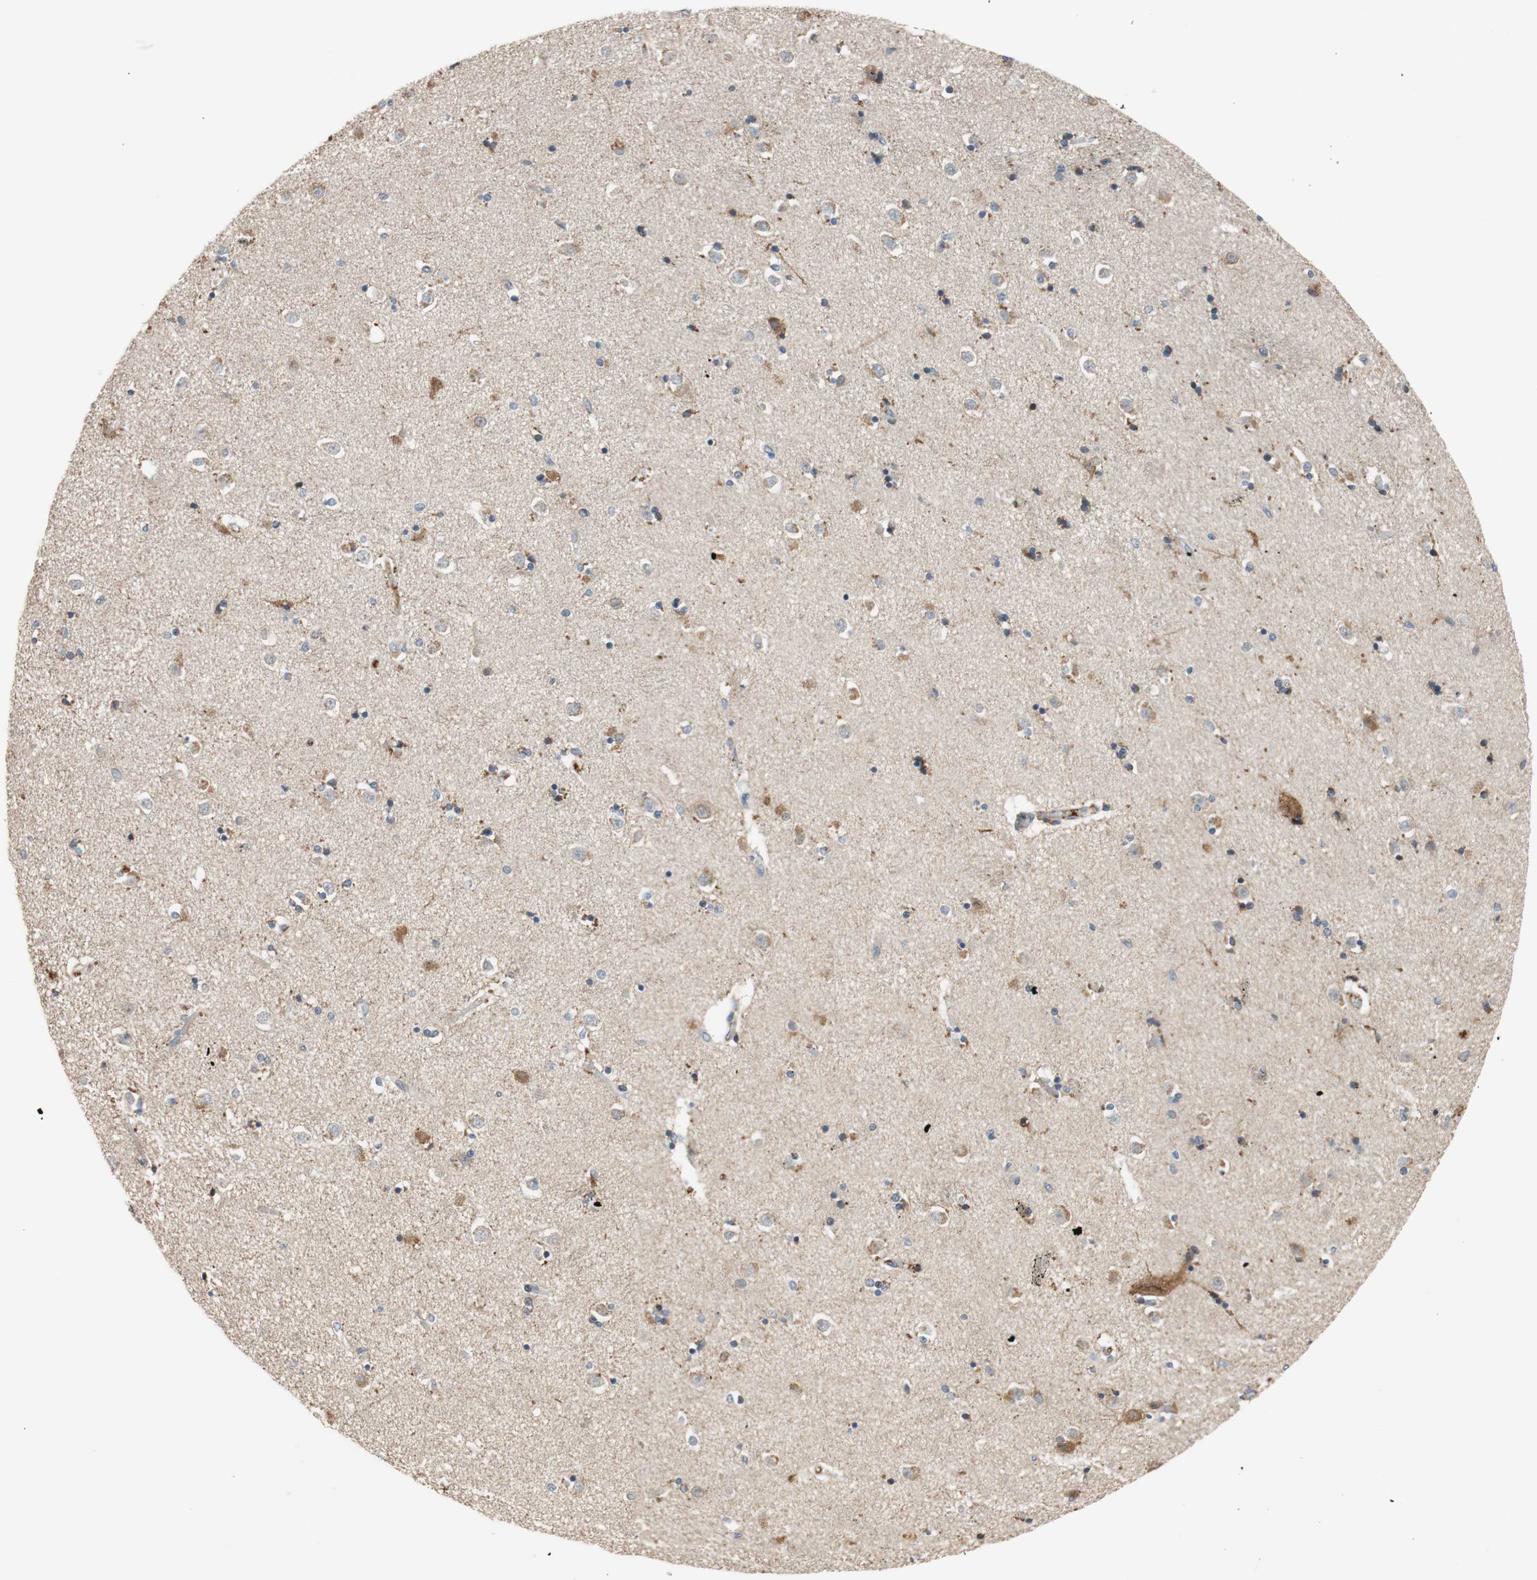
{"staining": {"intensity": "negative", "quantity": "none", "location": "none"}, "tissue": "caudate", "cell_type": "Glial cells", "image_type": "normal", "snomed": [{"axis": "morphology", "description": "Normal tissue, NOS"}, {"axis": "topography", "description": "Lateral ventricle wall"}], "caption": "This is an immunohistochemistry (IHC) histopathology image of normal human caudate. There is no expression in glial cells.", "gene": "C4A", "patient": {"sex": "female", "age": 54}}